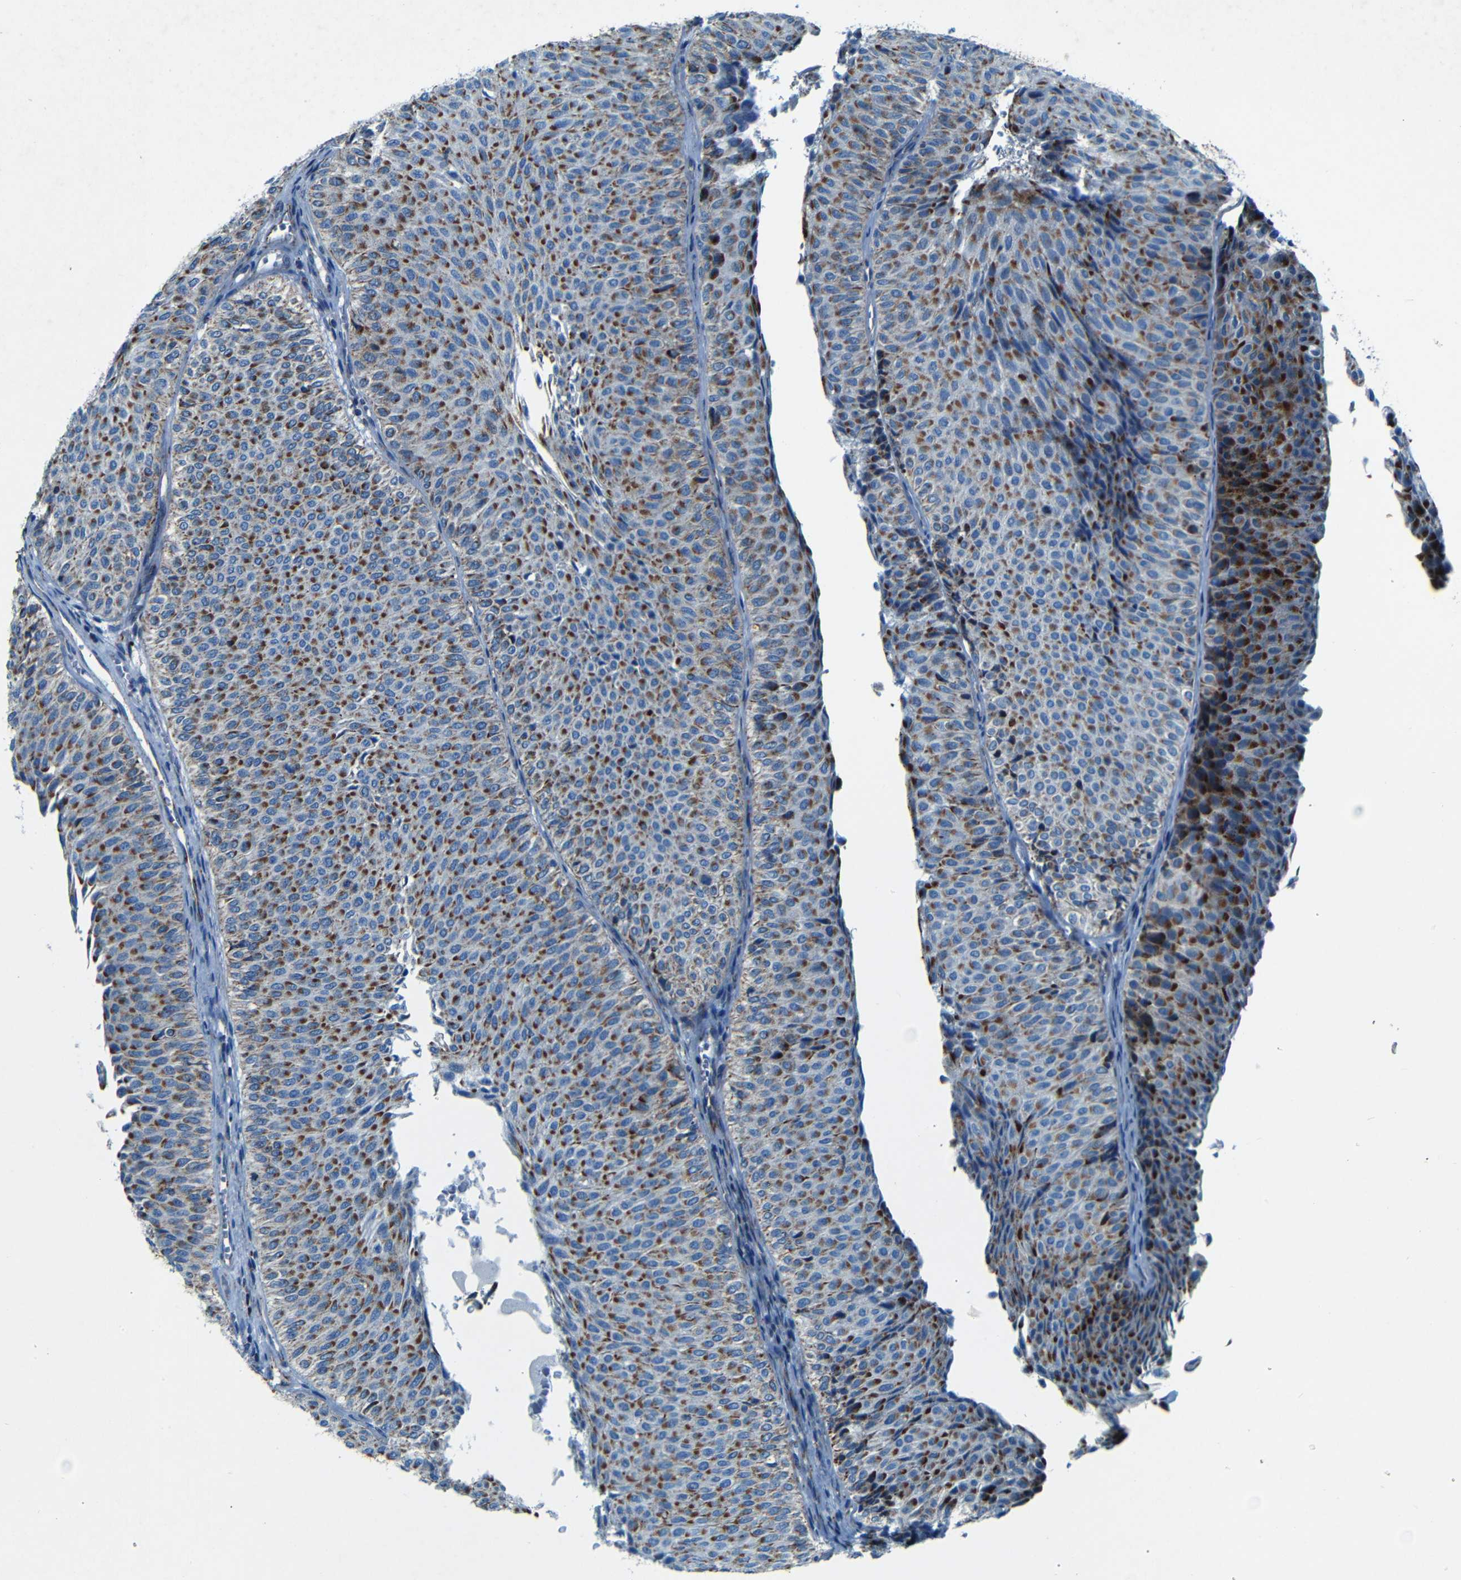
{"staining": {"intensity": "strong", "quantity": ">75%", "location": "cytoplasmic/membranous"}, "tissue": "urothelial cancer", "cell_type": "Tumor cells", "image_type": "cancer", "snomed": [{"axis": "morphology", "description": "Urothelial carcinoma, Low grade"}, {"axis": "topography", "description": "Urinary bladder"}], "caption": "Urothelial carcinoma (low-grade) stained for a protein (brown) exhibits strong cytoplasmic/membranous positive staining in about >75% of tumor cells.", "gene": "WSCD2", "patient": {"sex": "male", "age": 78}}